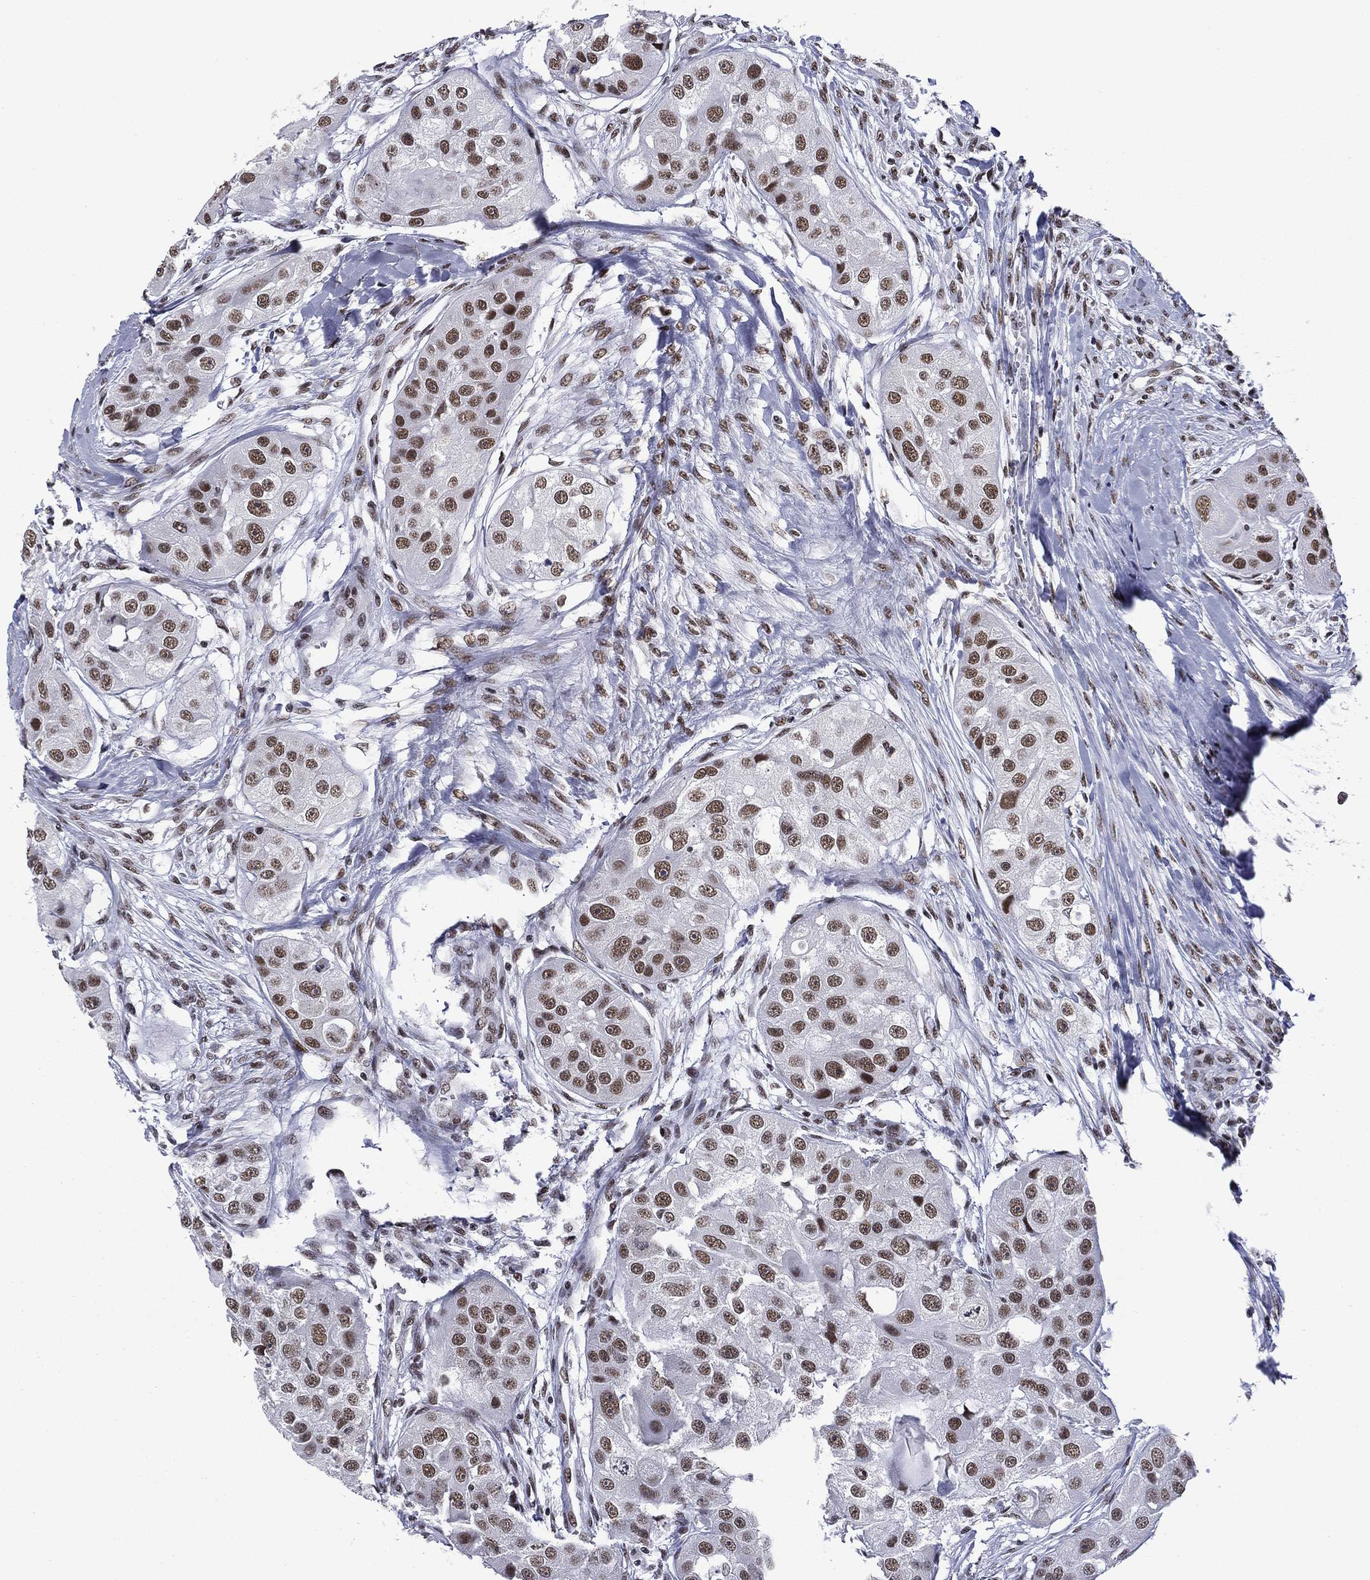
{"staining": {"intensity": "strong", "quantity": ">75%", "location": "nuclear"}, "tissue": "head and neck cancer", "cell_type": "Tumor cells", "image_type": "cancer", "snomed": [{"axis": "morphology", "description": "Normal tissue, NOS"}, {"axis": "morphology", "description": "Squamous cell carcinoma, NOS"}, {"axis": "topography", "description": "Skeletal muscle"}, {"axis": "topography", "description": "Head-Neck"}], "caption": "Squamous cell carcinoma (head and neck) tissue exhibits strong nuclear expression in approximately >75% of tumor cells (Stains: DAB in brown, nuclei in blue, Microscopy: brightfield microscopy at high magnification).", "gene": "ETV5", "patient": {"sex": "male", "age": 51}}